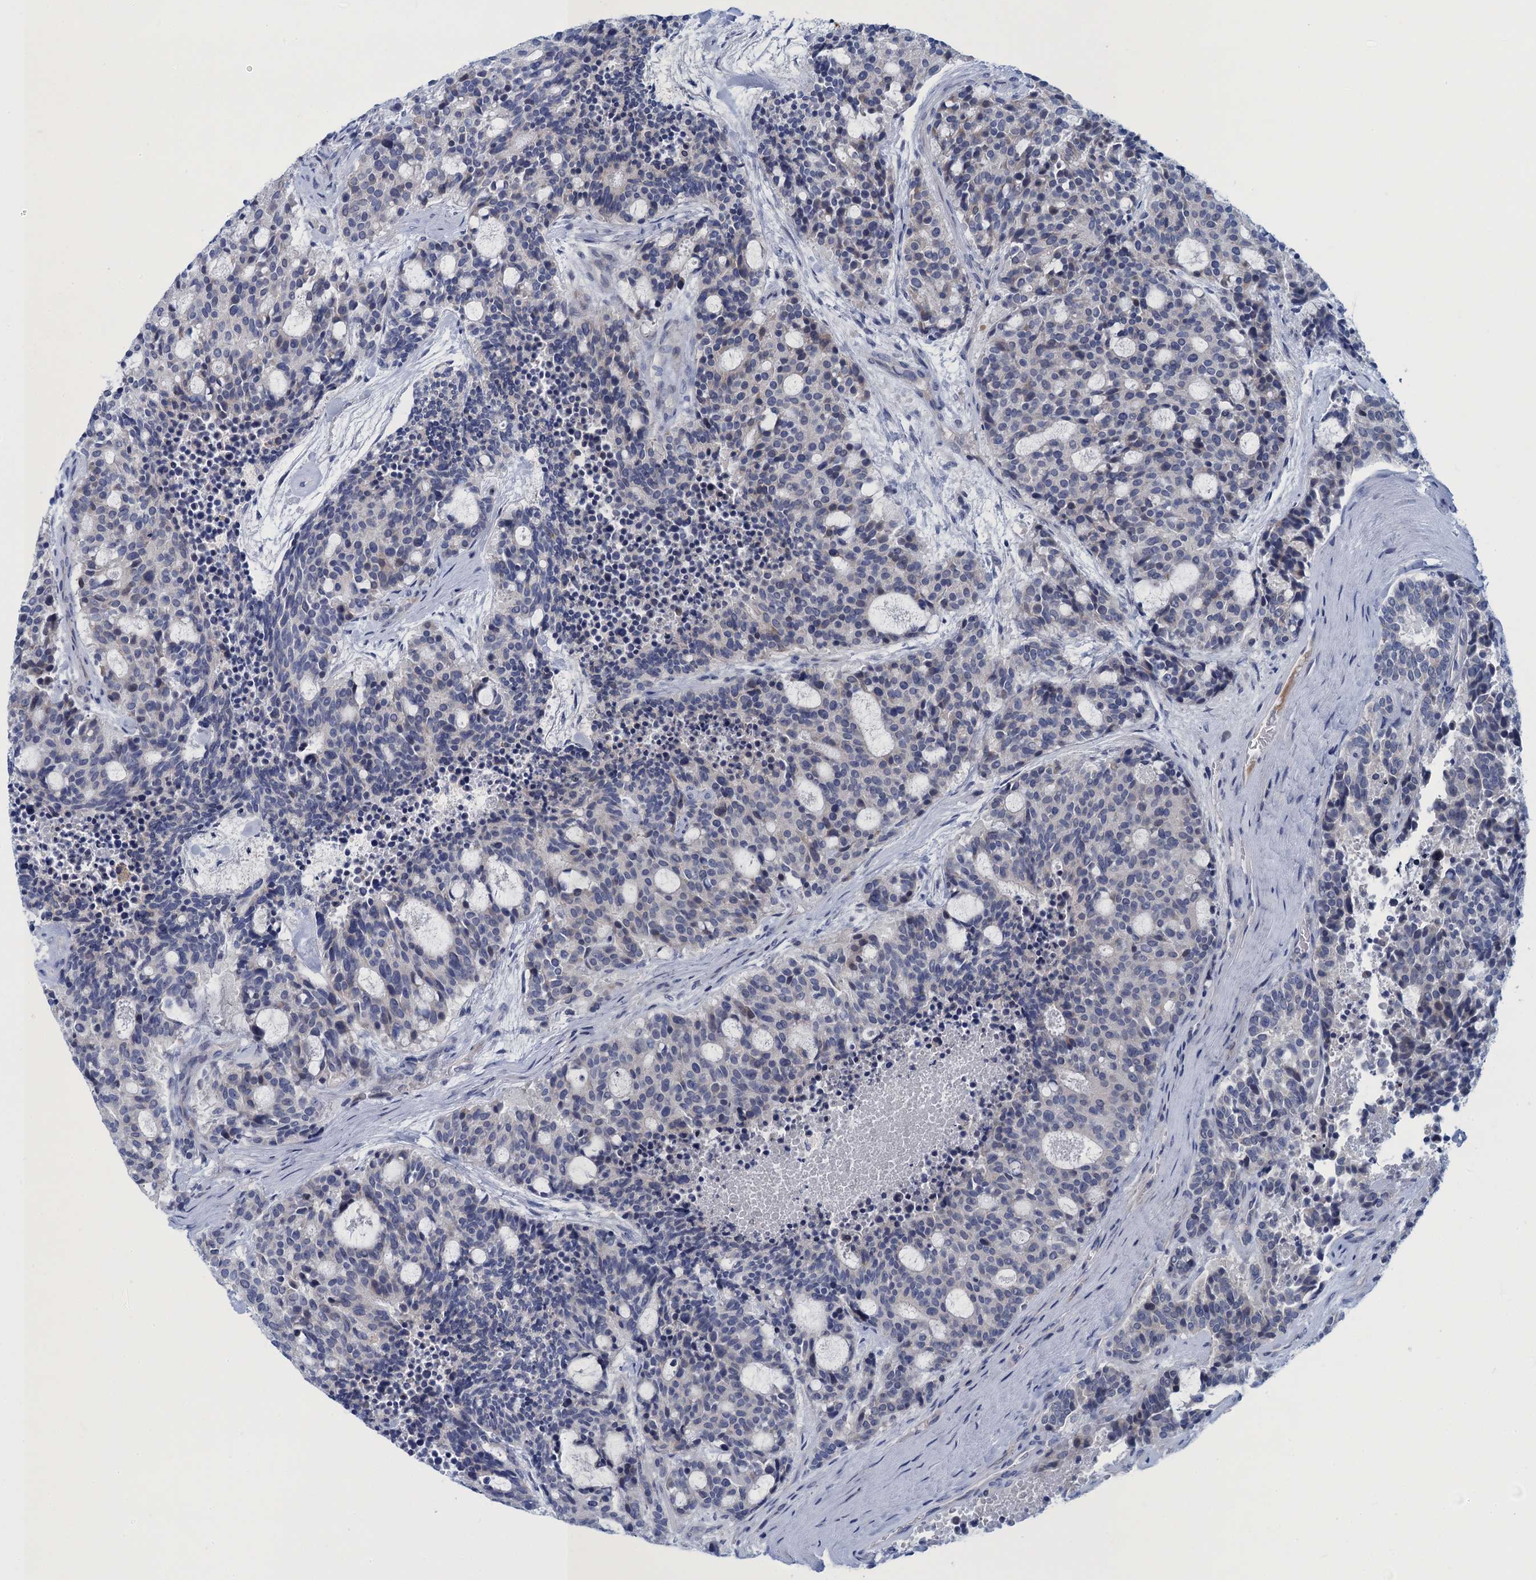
{"staining": {"intensity": "negative", "quantity": "none", "location": "none"}, "tissue": "carcinoid", "cell_type": "Tumor cells", "image_type": "cancer", "snomed": [{"axis": "morphology", "description": "Carcinoid, malignant, NOS"}, {"axis": "topography", "description": "Pancreas"}], "caption": "The photomicrograph demonstrates no staining of tumor cells in carcinoid (malignant). (DAB immunohistochemistry with hematoxylin counter stain).", "gene": "SCEL", "patient": {"sex": "female", "age": 54}}